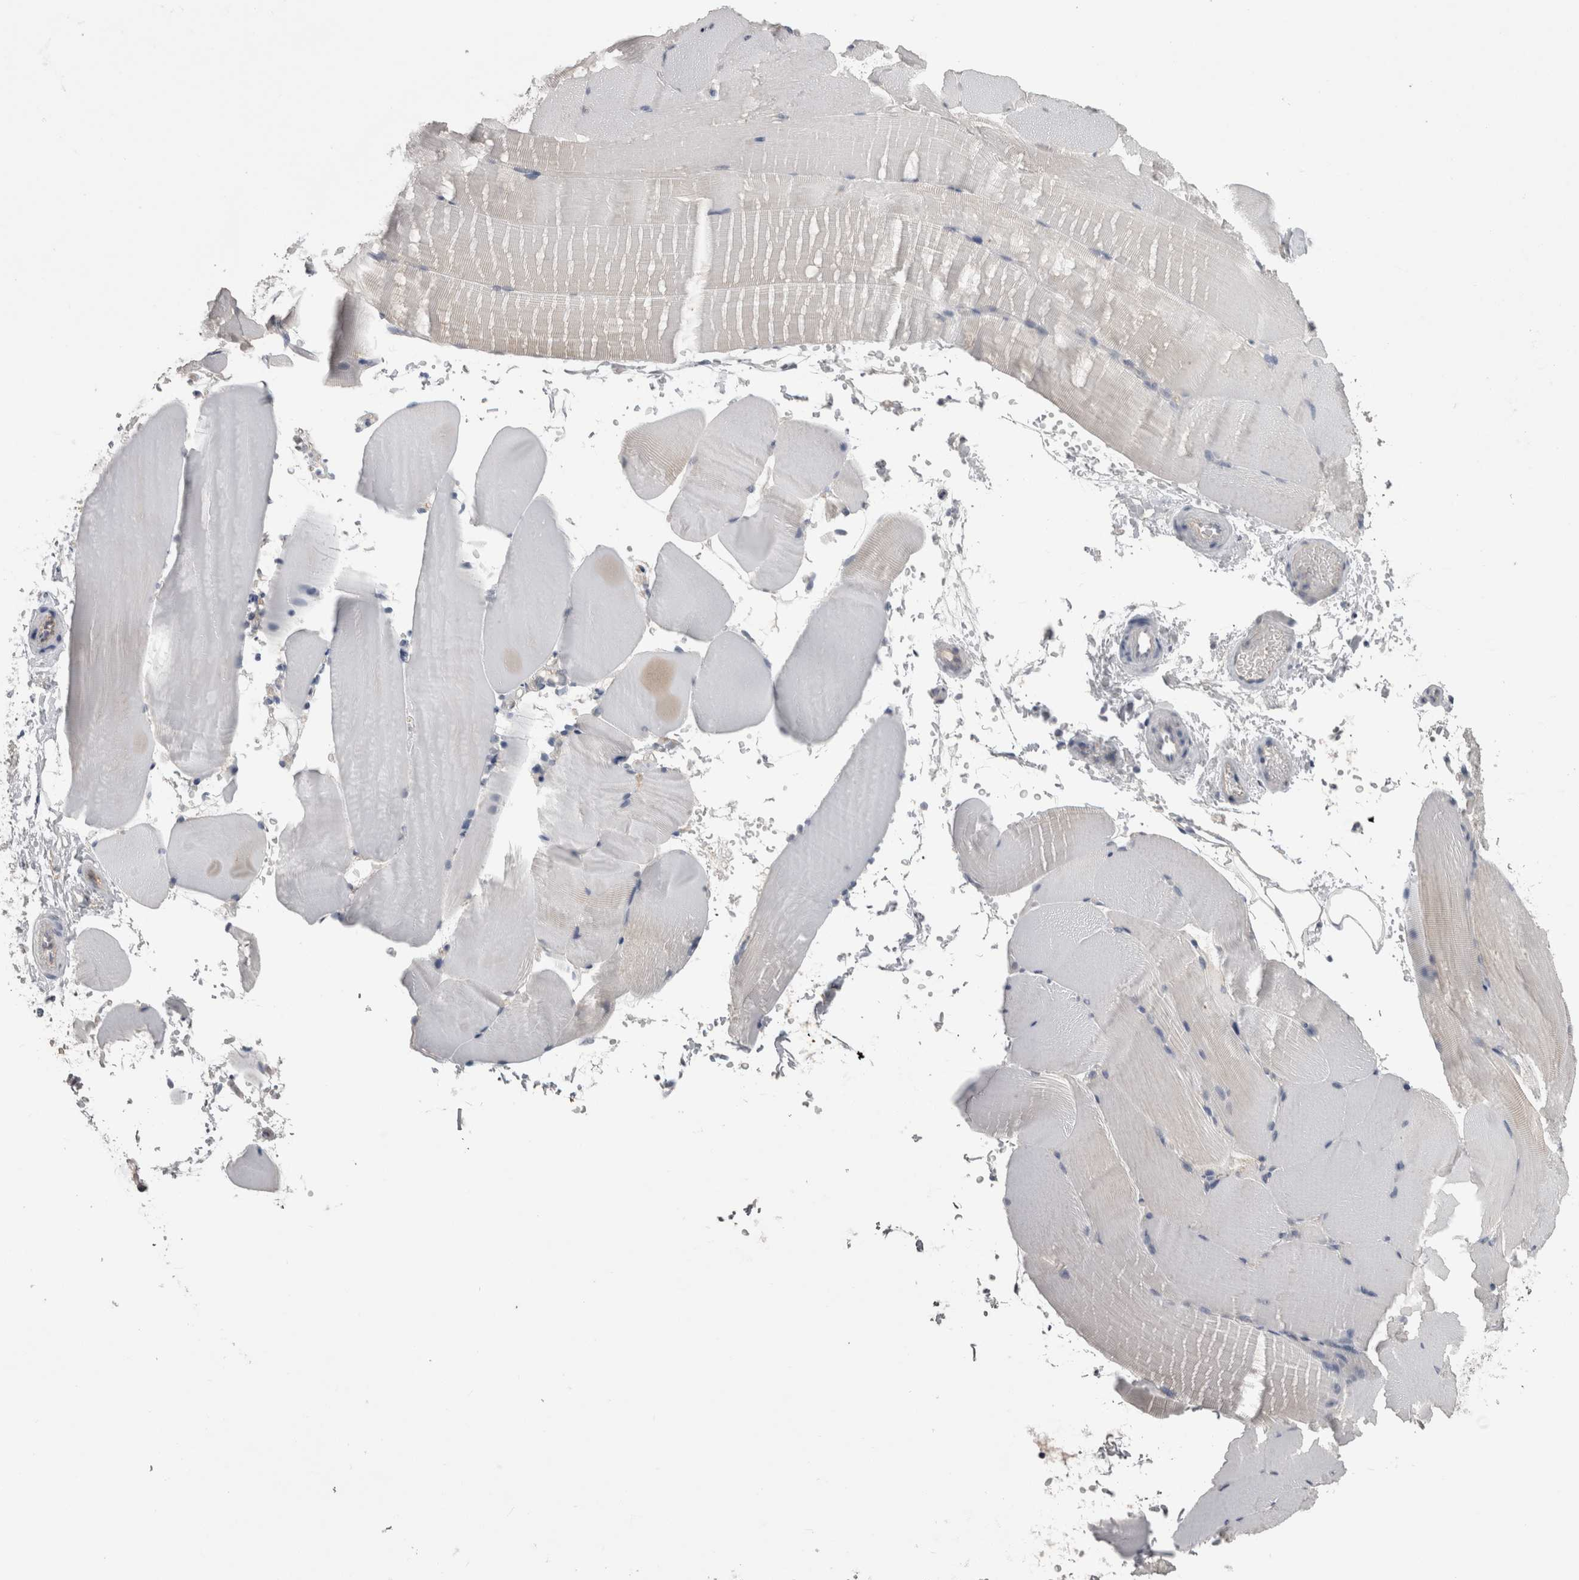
{"staining": {"intensity": "negative", "quantity": "none", "location": "none"}, "tissue": "skeletal muscle", "cell_type": "Myocytes", "image_type": "normal", "snomed": [{"axis": "morphology", "description": "Normal tissue, NOS"}, {"axis": "topography", "description": "Skeletal muscle"}, {"axis": "topography", "description": "Parathyroid gland"}], "caption": "Micrograph shows no protein staining in myocytes of unremarkable skeletal muscle. (Brightfield microscopy of DAB IHC at high magnification).", "gene": "NECTIN2", "patient": {"sex": "female", "age": 37}}